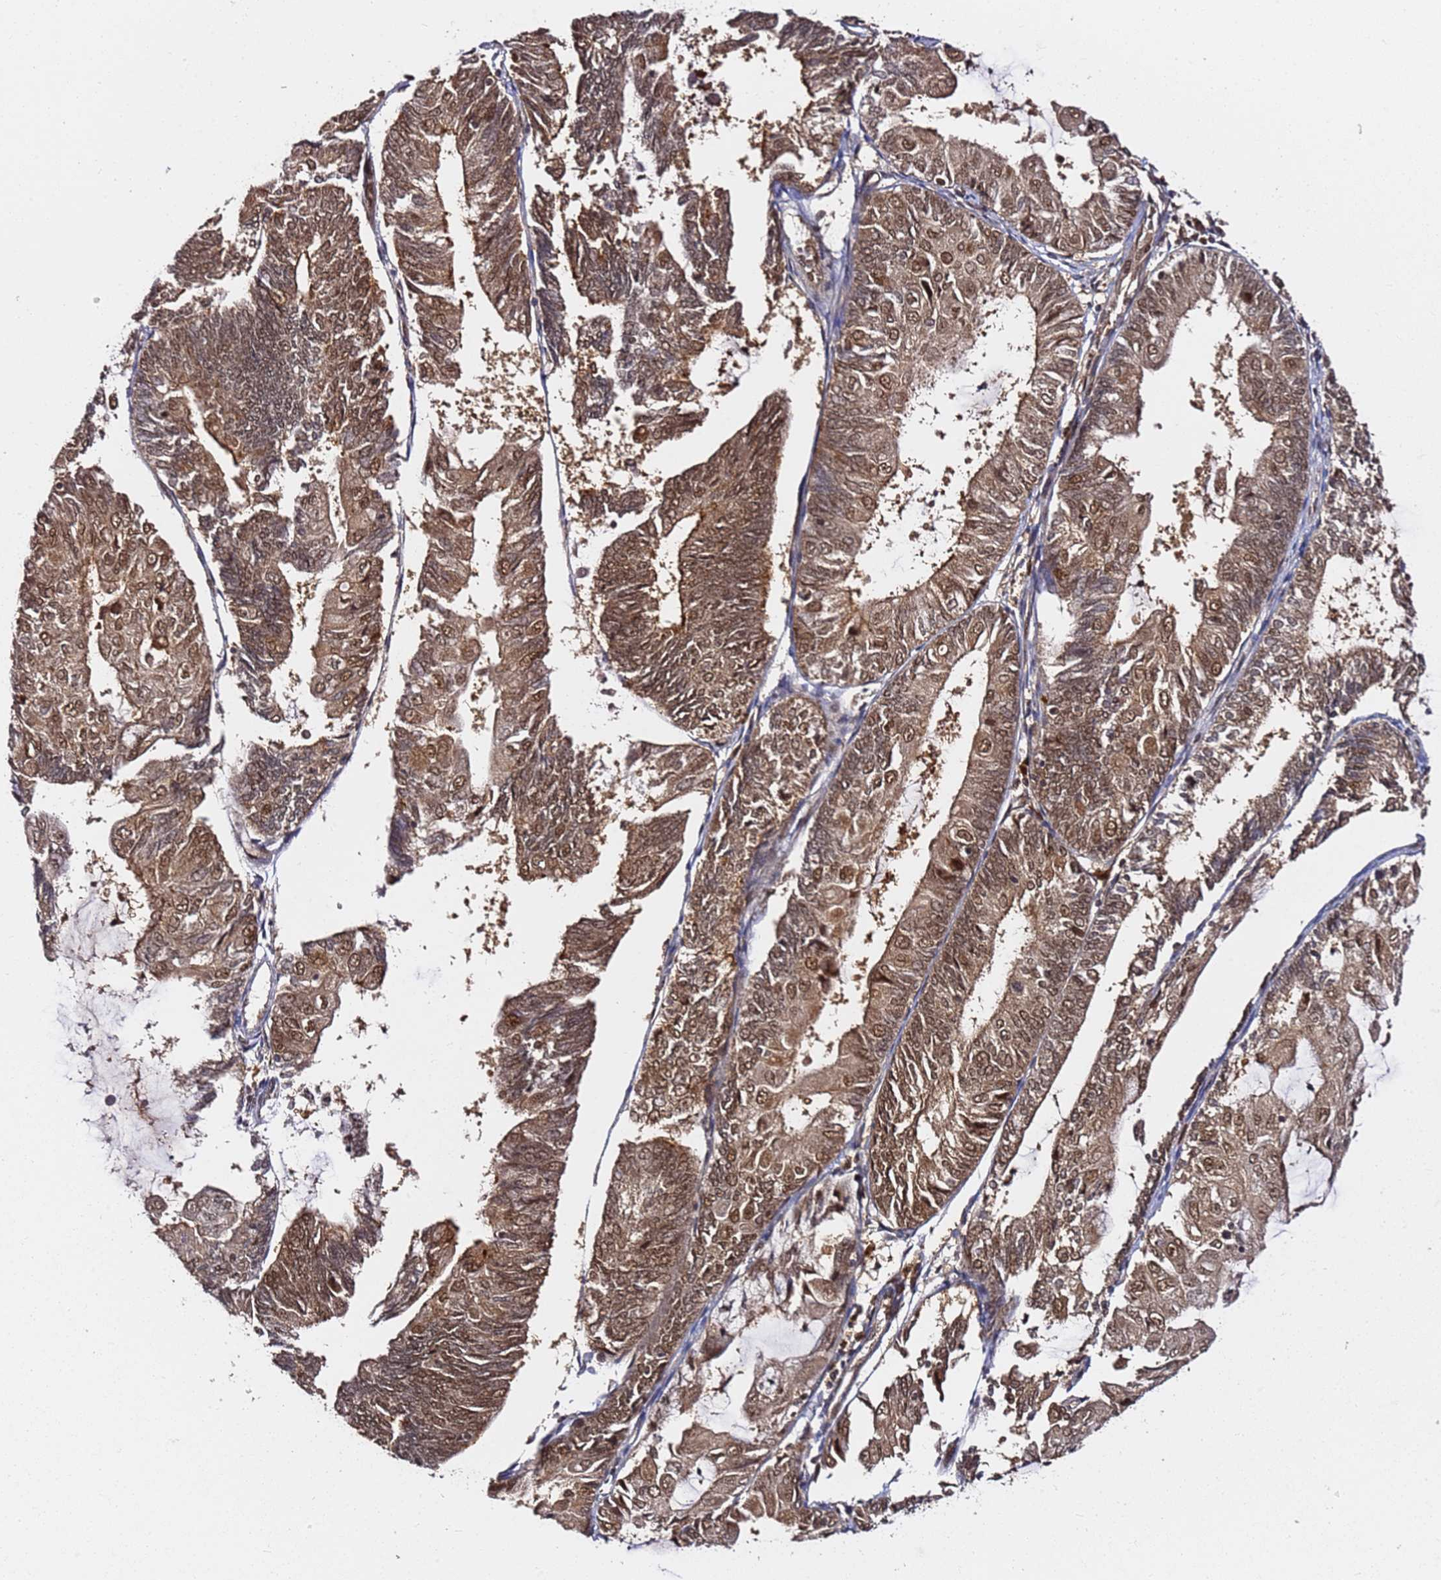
{"staining": {"intensity": "moderate", "quantity": ">75%", "location": "cytoplasmic/membranous,nuclear"}, "tissue": "endometrial cancer", "cell_type": "Tumor cells", "image_type": "cancer", "snomed": [{"axis": "morphology", "description": "Adenocarcinoma, NOS"}, {"axis": "topography", "description": "Endometrium"}], "caption": "Adenocarcinoma (endometrial) stained with DAB (3,3'-diaminobenzidine) immunohistochemistry reveals medium levels of moderate cytoplasmic/membranous and nuclear expression in approximately >75% of tumor cells. (DAB IHC, brown staining for protein, blue staining for nuclei).", "gene": "RGS18", "patient": {"sex": "female", "age": 81}}